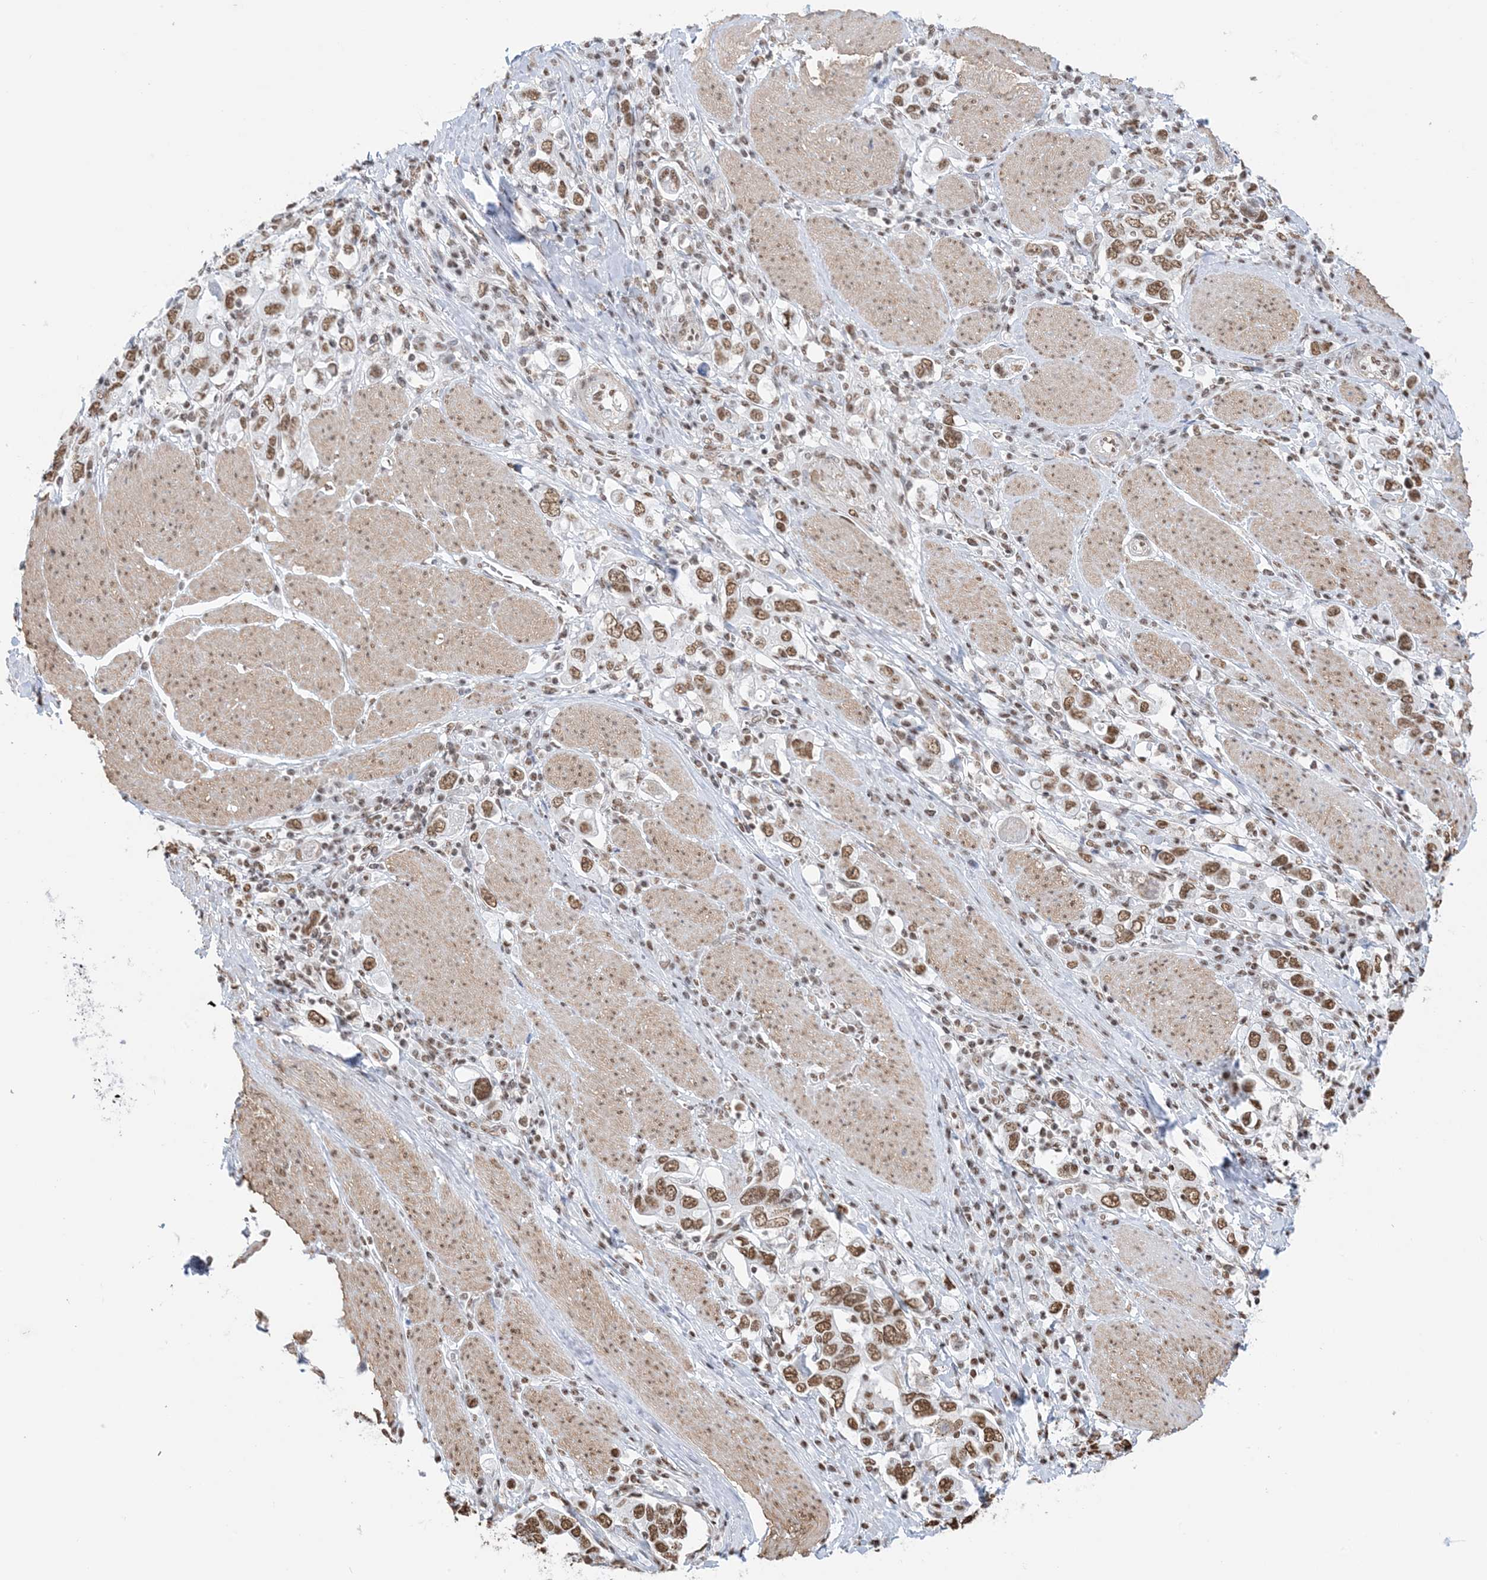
{"staining": {"intensity": "moderate", "quantity": ">75%", "location": "nuclear"}, "tissue": "stomach cancer", "cell_type": "Tumor cells", "image_type": "cancer", "snomed": [{"axis": "morphology", "description": "Adenocarcinoma, NOS"}, {"axis": "topography", "description": "Stomach, upper"}], "caption": "Moderate nuclear expression for a protein is appreciated in approximately >75% of tumor cells of stomach adenocarcinoma using immunohistochemistry (IHC).", "gene": "ZNF792", "patient": {"sex": "male", "age": 62}}